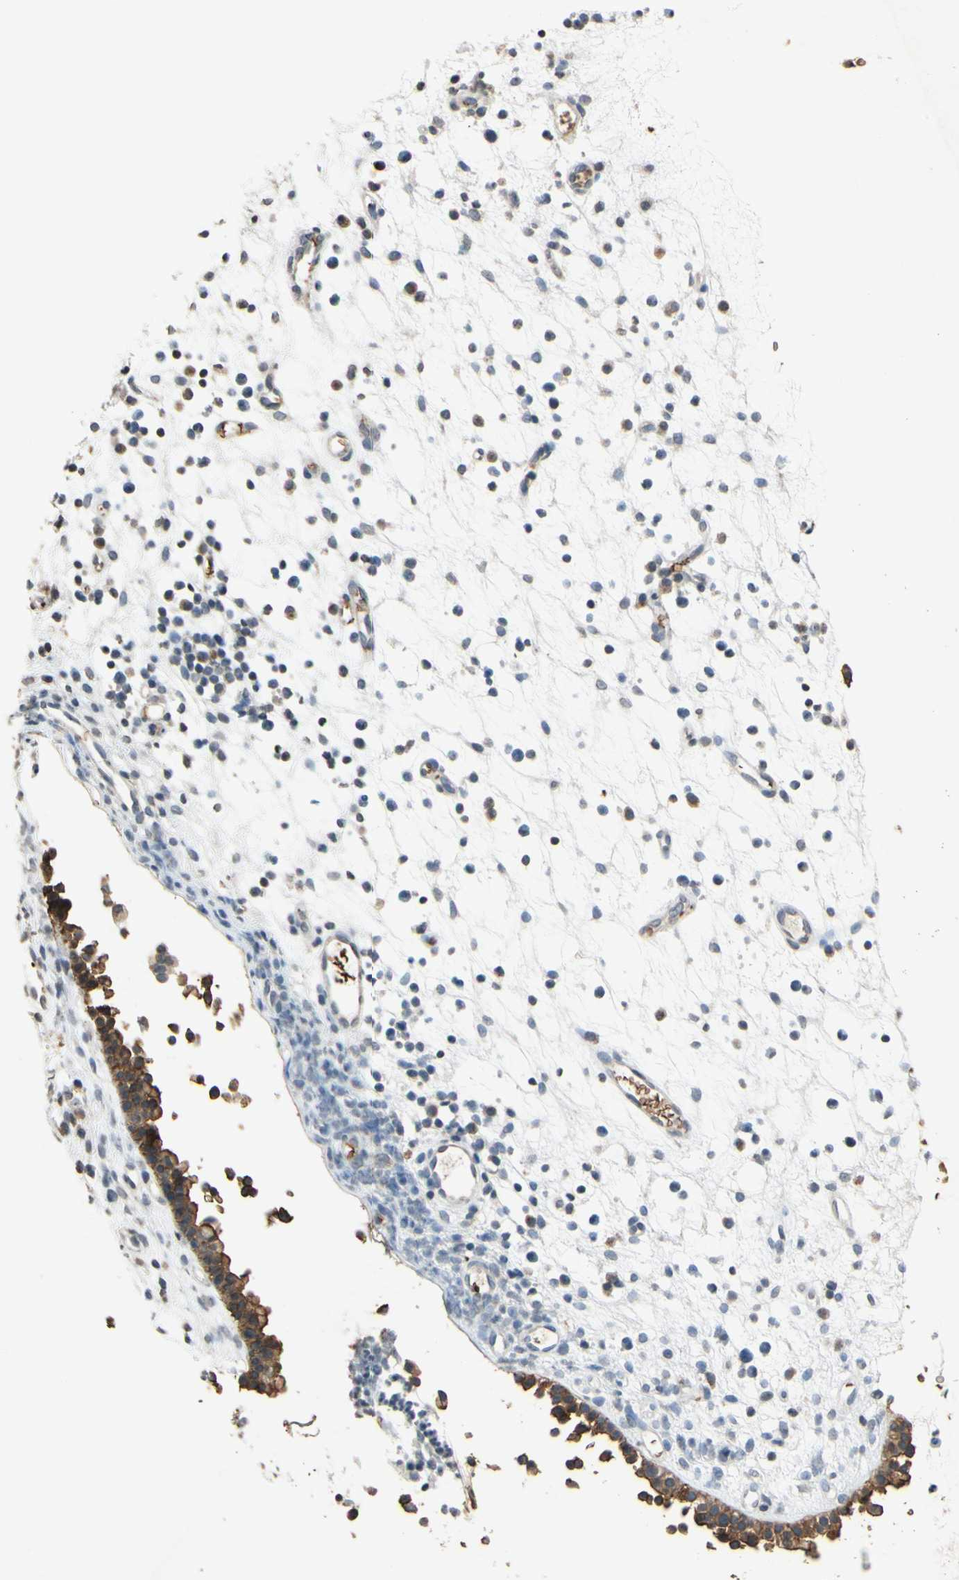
{"staining": {"intensity": "moderate", "quantity": ">75%", "location": "cytoplasmic/membranous"}, "tissue": "nasopharynx", "cell_type": "Respiratory epithelial cells", "image_type": "normal", "snomed": [{"axis": "morphology", "description": "Normal tissue, NOS"}, {"axis": "topography", "description": "Nasopharynx"}], "caption": "Brown immunohistochemical staining in benign human nasopharynx exhibits moderate cytoplasmic/membranous expression in about >75% of respiratory epithelial cells. (Stains: DAB in brown, nuclei in blue, Microscopy: brightfield microscopy at high magnification).", "gene": "GYPC", "patient": {"sex": "female", "age": 51}}